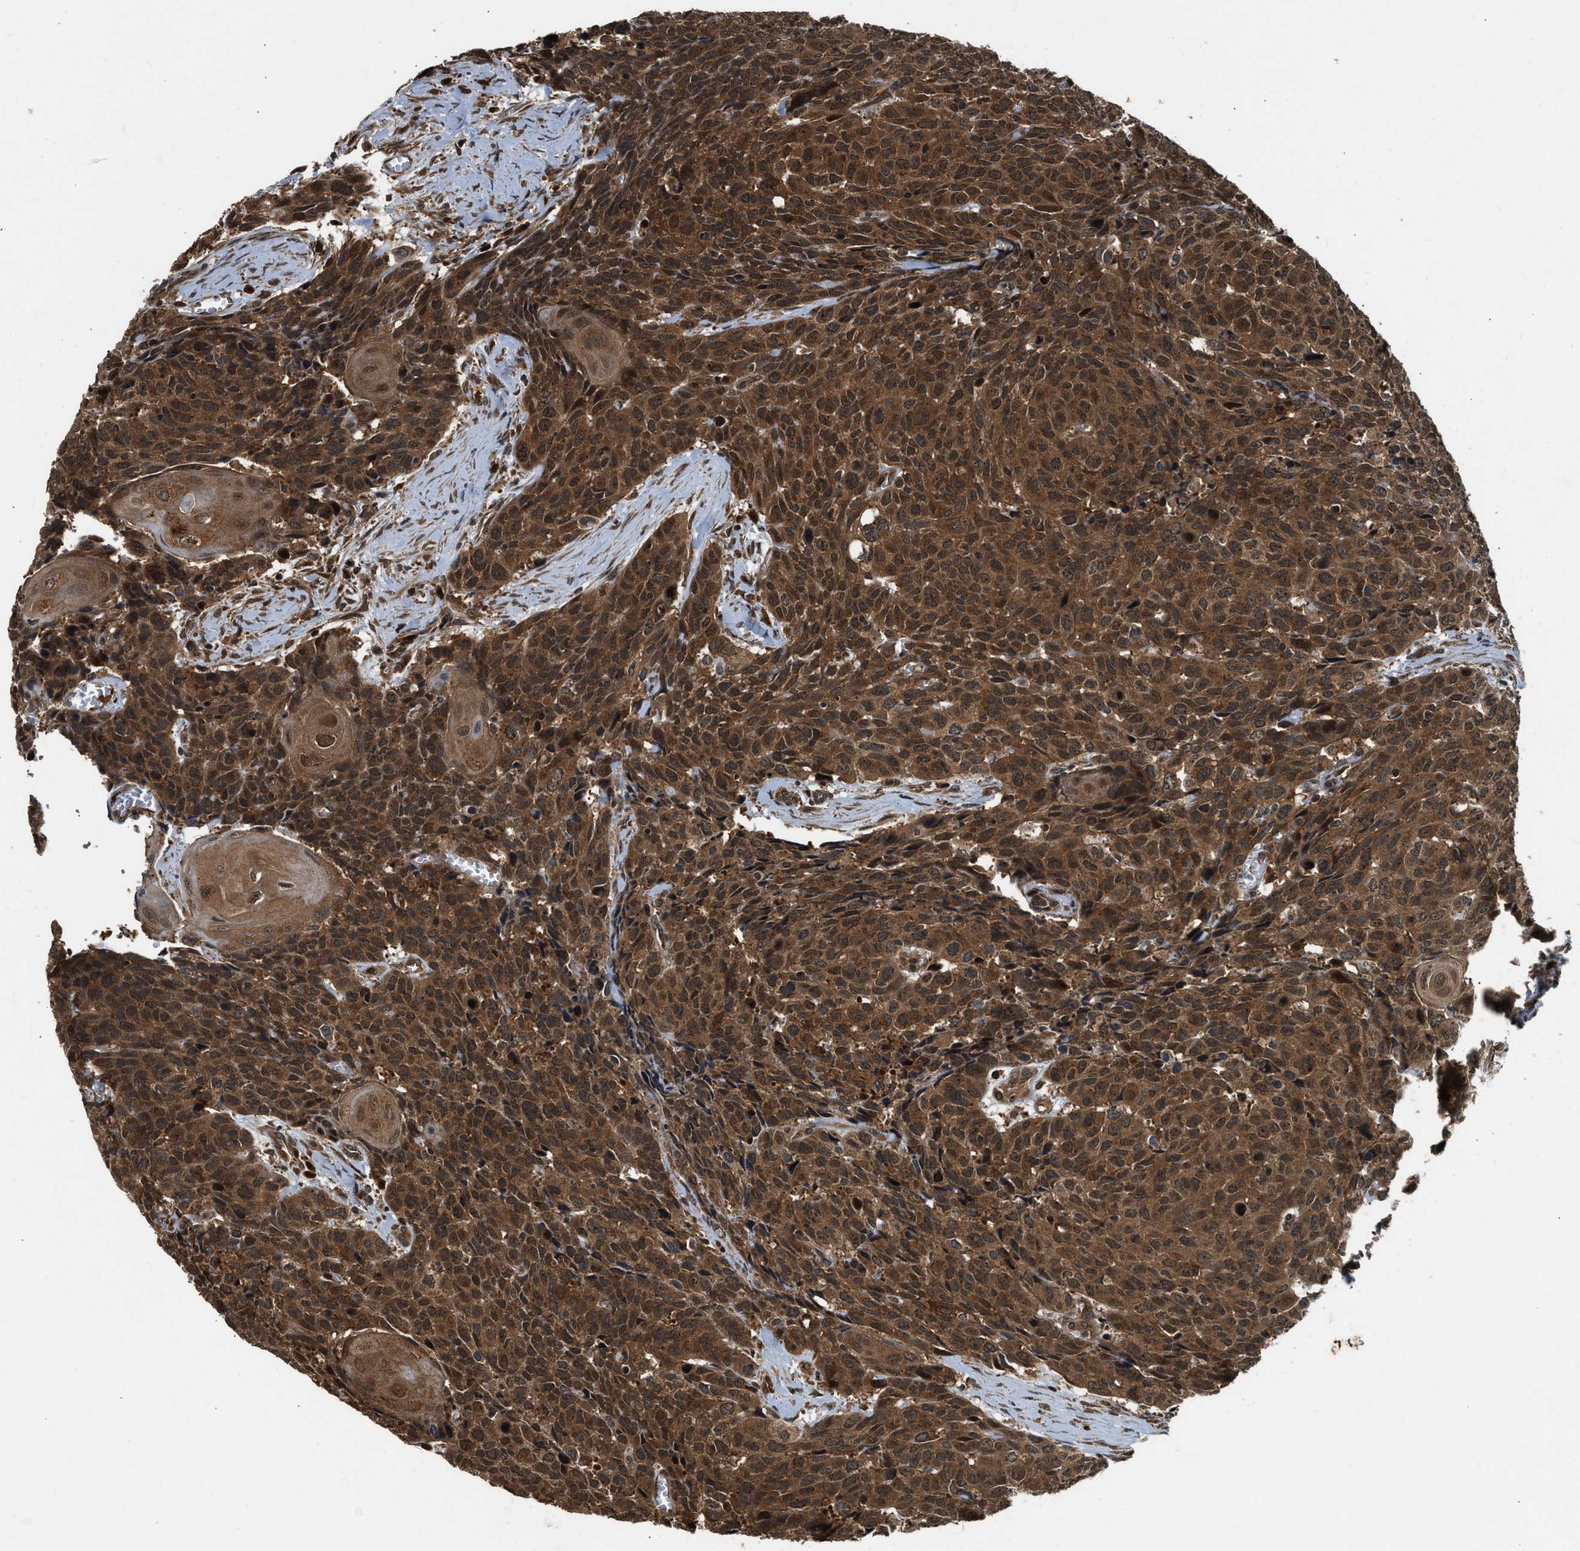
{"staining": {"intensity": "moderate", "quantity": ">75%", "location": "cytoplasmic/membranous"}, "tissue": "head and neck cancer", "cell_type": "Tumor cells", "image_type": "cancer", "snomed": [{"axis": "morphology", "description": "Squamous cell carcinoma, NOS"}, {"axis": "topography", "description": "Head-Neck"}], "caption": "Immunohistochemistry photomicrograph of human squamous cell carcinoma (head and neck) stained for a protein (brown), which displays medium levels of moderate cytoplasmic/membranous expression in approximately >75% of tumor cells.", "gene": "RPS6KB1", "patient": {"sex": "male", "age": 66}}